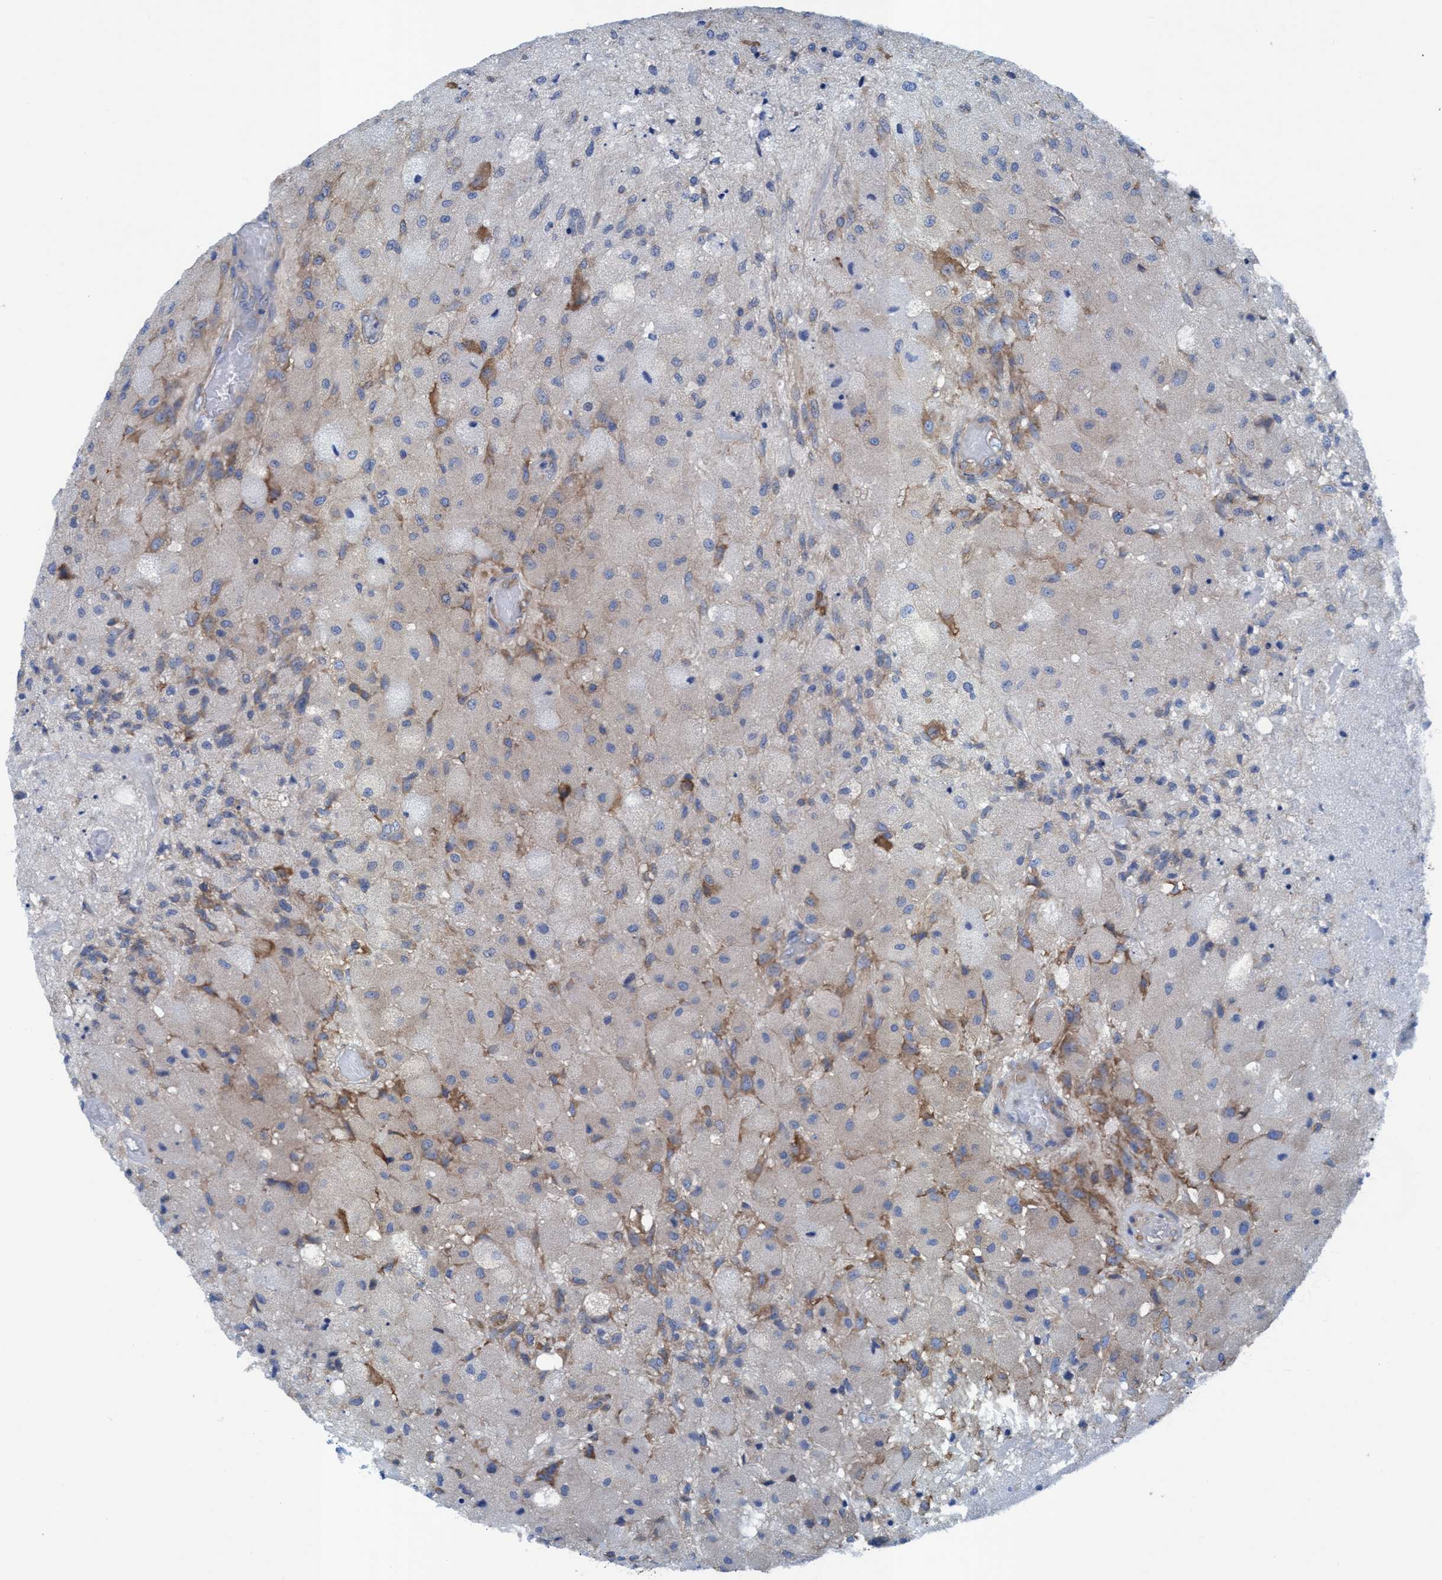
{"staining": {"intensity": "negative", "quantity": "none", "location": "none"}, "tissue": "glioma", "cell_type": "Tumor cells", "image_type": "cancer", "snomed": [{"axis": "morphology", "description": "Normal tissue, NOS"}, {"axis": "morphology", "description": "Glioma, malignant, High grade"}, {"axis": "topography", "description": "Cerebral cortex"}], "caption": "An IHC micrograph of glioma is shown. There is no staining in tumor cells of glioma. (DAB (3,3'-diaminobenzidine) IHC visualized using brightfield microscopy, high magnification).", "gene": "NMT1", "patient": {"sex": "male", "age": 77}}